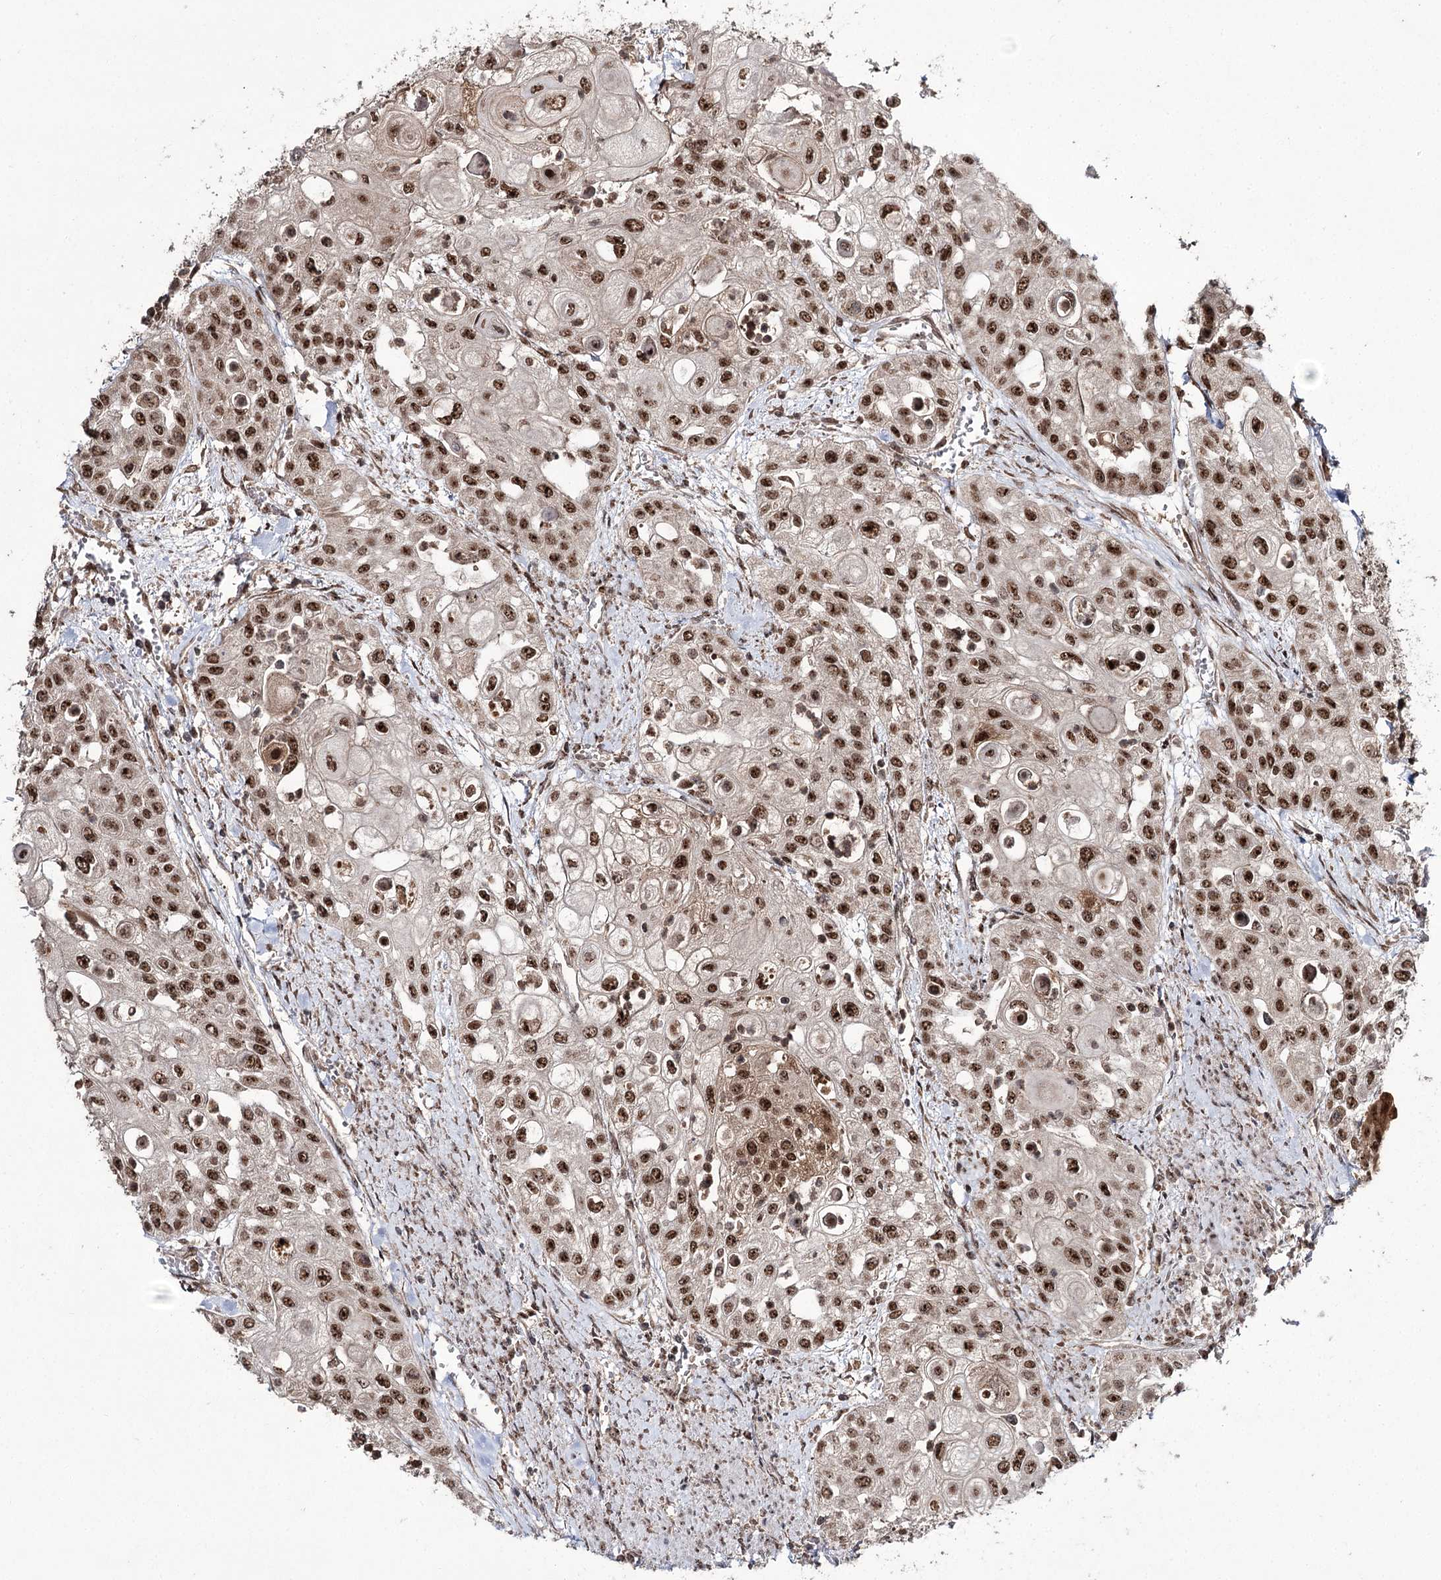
{"staining": {"intensity": "strong", "quantity": ">75%", "location": "nuclear"}, "tissue": "urothelial cancer", "cell_type": "Tumor cells", "image_type": "cancer", "snomed": [{"axis": "morphology", "description": "Urothelial carcinoma, High grade"}, {"axis": "topography", "description": "Urinary bladder"}], "caption": "Protein expression analysis of human urothelial cancer reveals strong nuclear staining in about >75% of tumor cells.", "gene": "ERCC3", "patient": {"sex": "female", "age": 79}}